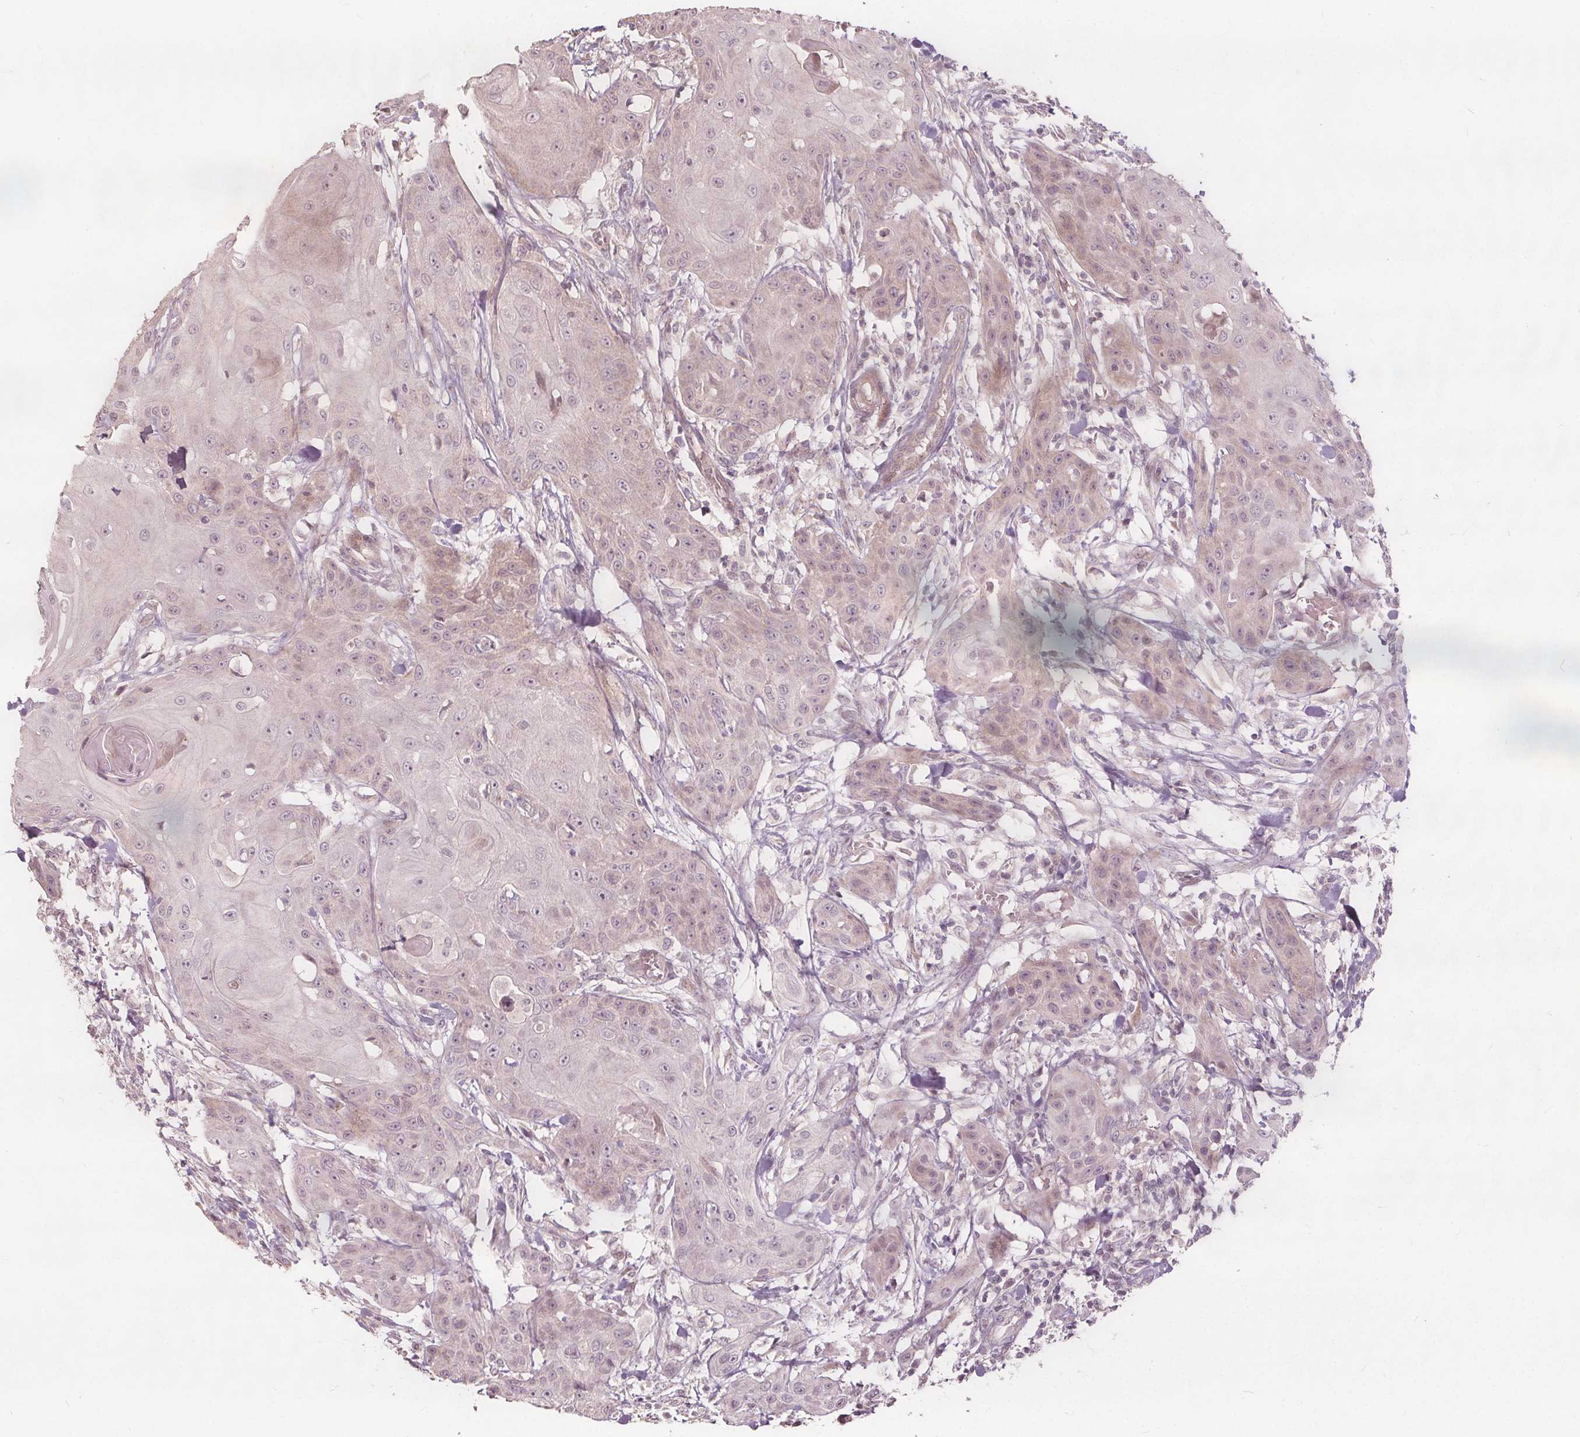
{"staining": {"intensity": "negative", "quantity": "none", "location": "none"}, "tissue": "head and neck cancer", "cell_type": "Tumor cells", "image_type": "cancer", "snomed": [{"axis": "morphology", "description": "Squamous cell carcinoma, NOS"}, {"axis": "topography", "description": "Oral tissue"}, {"axis": "topography", "description": "Head-Neck"}], "caption": "DAB (3,3'-diaminobenzidine) immunohistochemical staining of human head and neck squamous cell carcinoma demonstrates no significant expression in tumor cells.", "gene": "PTPRT", "patient": {"sex": "female", "age": 55}}